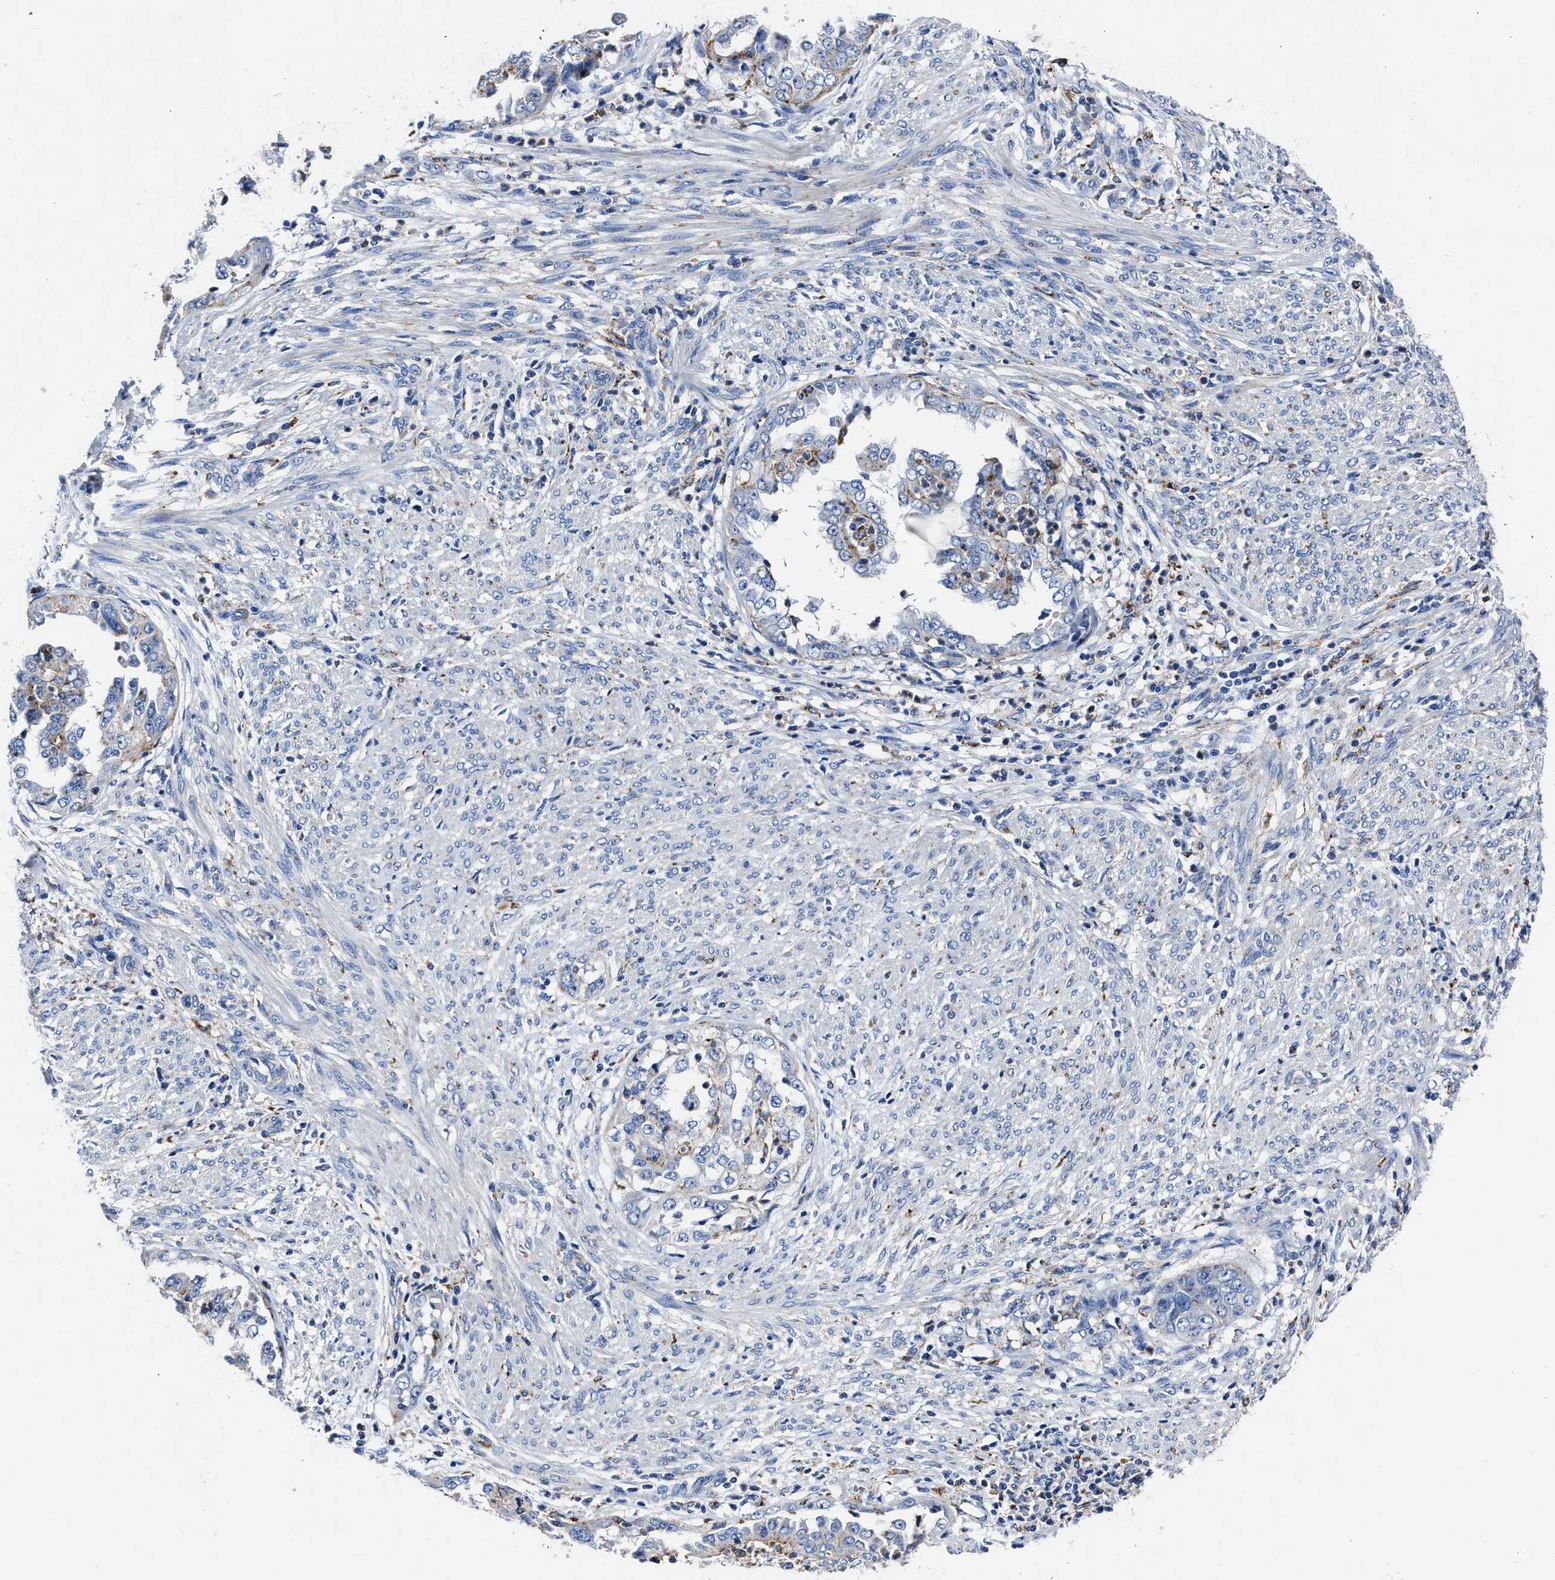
{"staining": {"intensity": "weak", "quantity": "<25%", "location": "cytoplasmic/membranous"}, "tissue": "endometrial cancer", "cell_type": "Tumor cells", "image_type": "cancer", "snomed": [{"axis": "morphology", "description": "Adenocarcinoma, NOS"}, {"axis": "topography", "description": "Endometrium"}], "caption": "There is no significant positivity in tumor cells of adenocarcinoma (endometrial).", "gene": "LAMTOR4", "patient": {"sex": "female", "age": 85}}